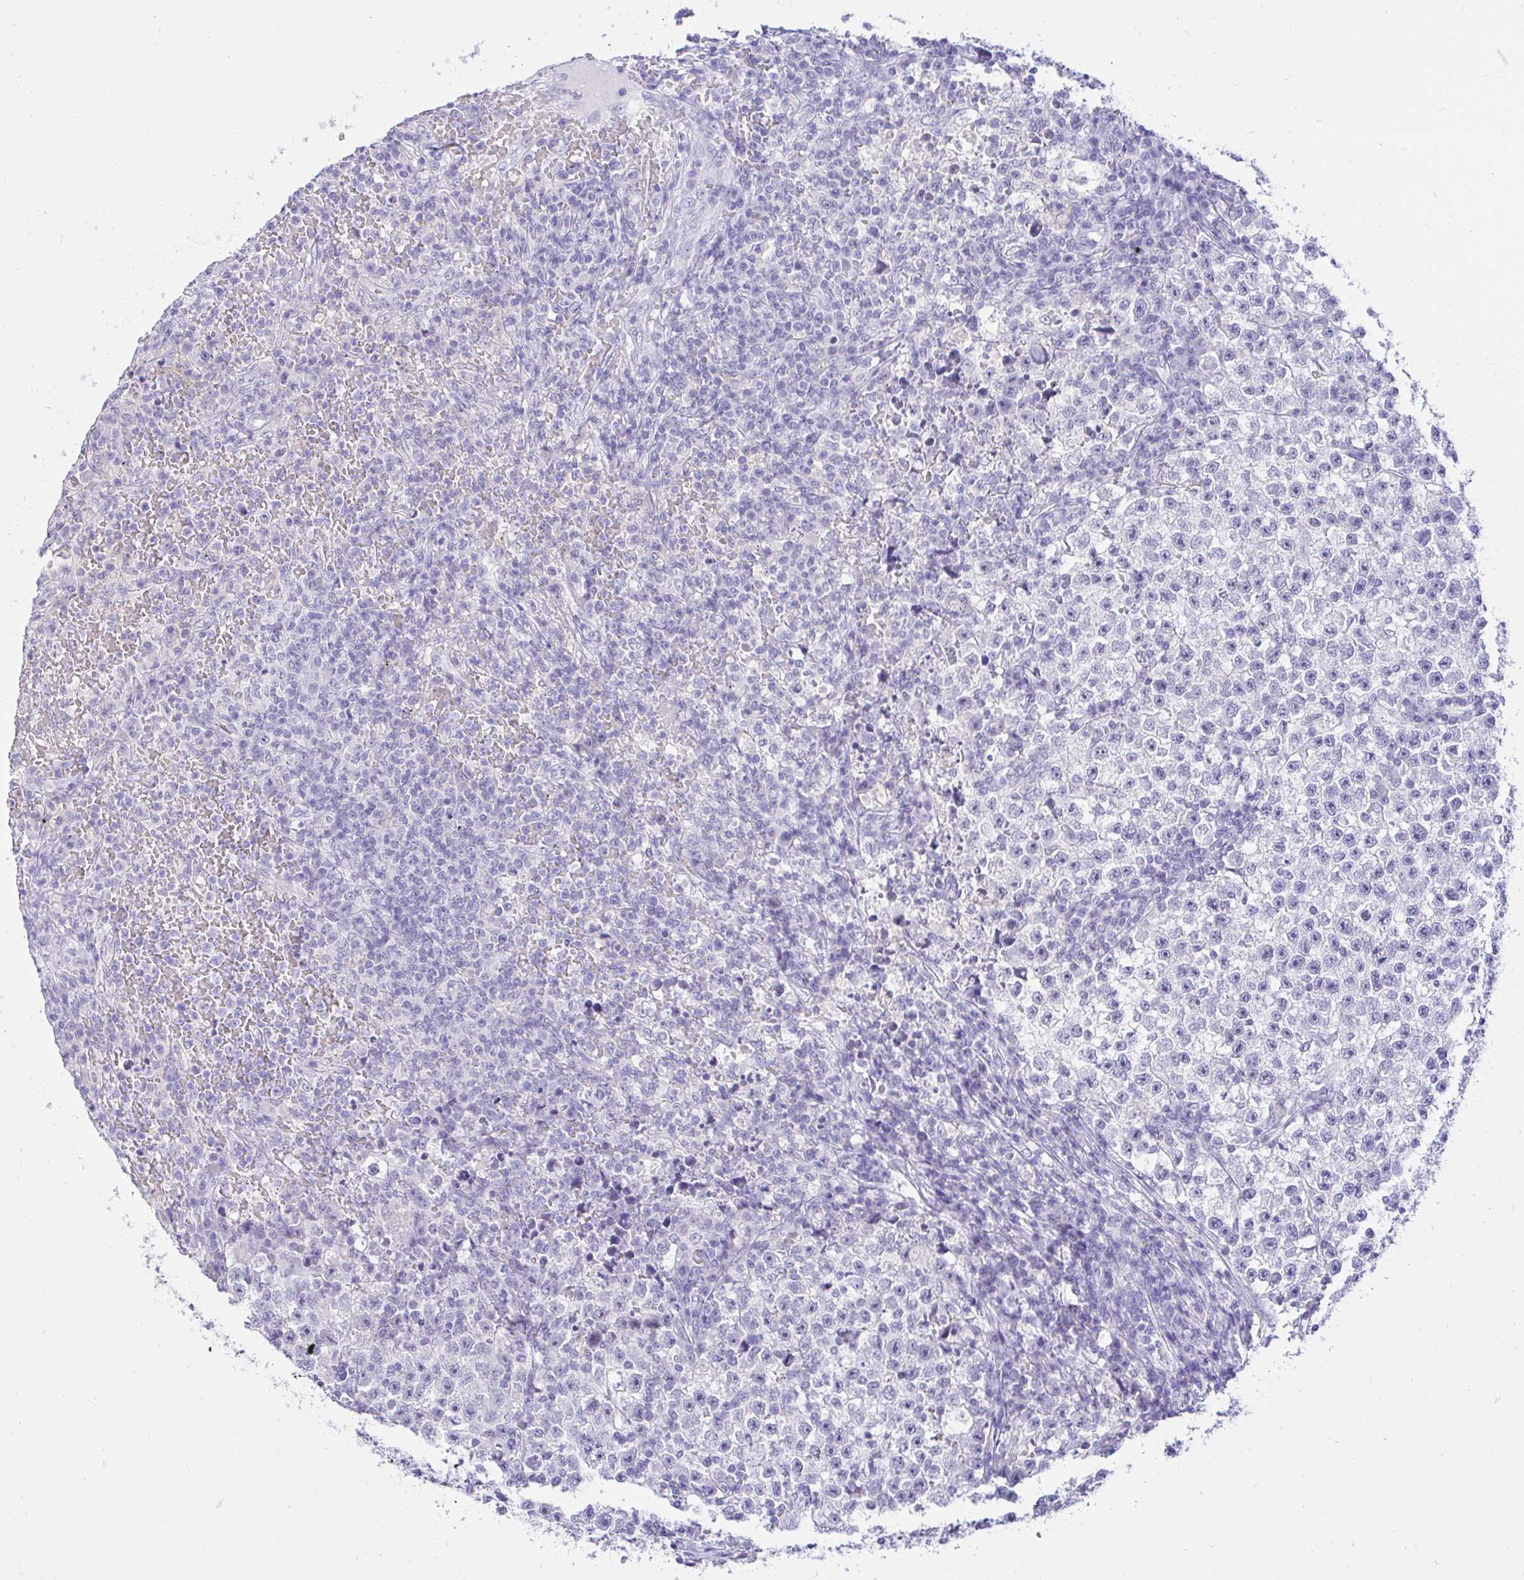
{"staining": {"intensity": "negative", "quantity": "none", "location": "none"}, "tissue": "testis cancer", "cell_type": "Tumor cells", "image_type": "cancer", "snomed": [{"axis": "morphology", "description": "Seminoma, NOS"}, {"axis": "topography", "description": "Testis"}], "caption": "Protein analysis of testis cancer (seminoma) exhibits no significant expression in tumor cells.", "gene": "FATE1", "patient": {"sex": "male", "age": 22}}